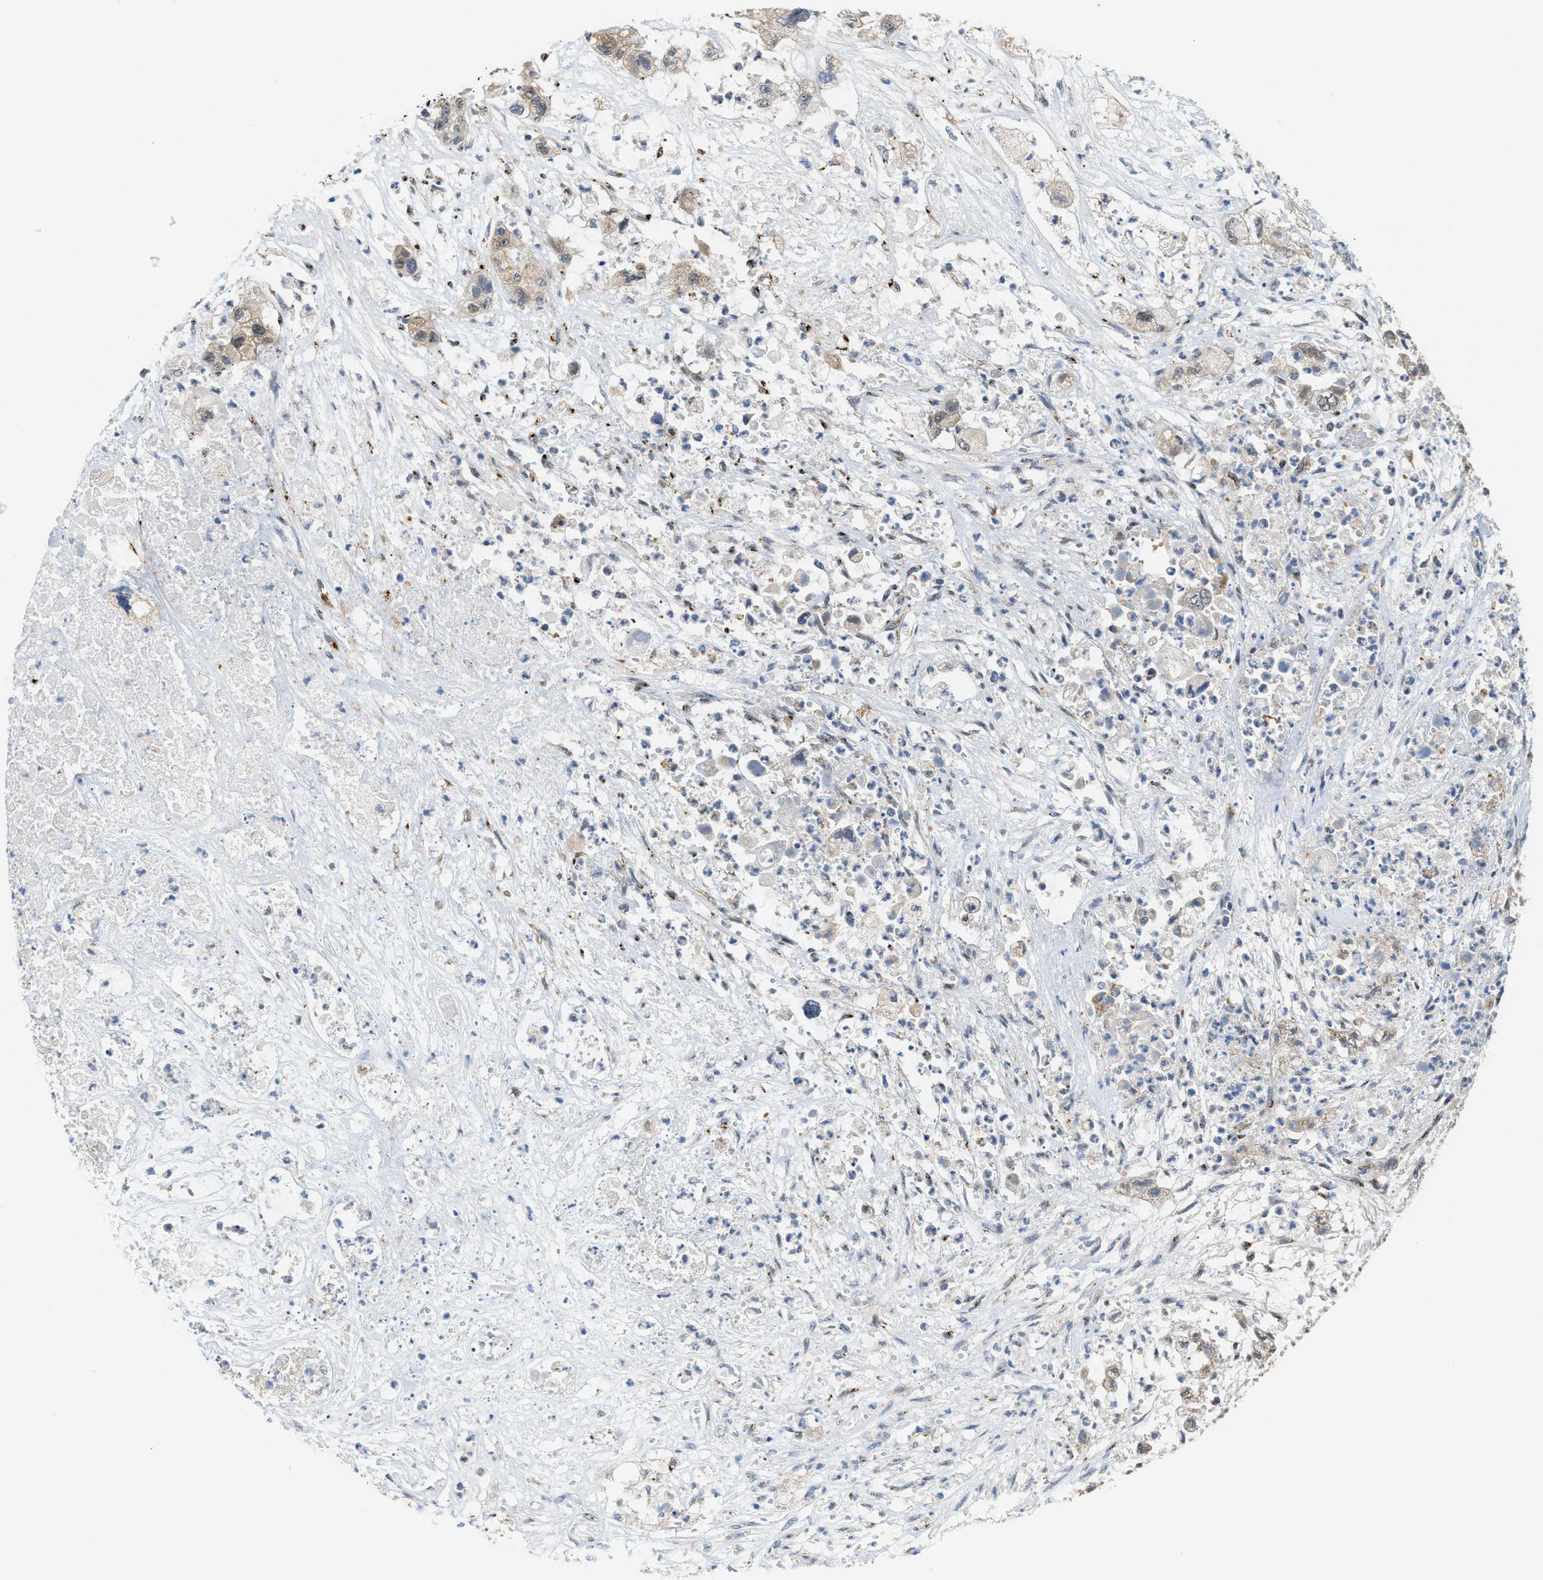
{"staining": {"intensity": "weak", "quantity": ">75%", "location": "cytoplasmic/membranous,nuclear"}, "tissue": "pancreatic cancer", "cell_type": "Tumor cells", "image_type": "cancer", "snomed": [{"axis": "morphology", "description": "Adenocarcinoma, NOS"}, {"axis": "topography", "description": "Pancreas"}], "caption": "Protein expression analysis of pancreatic adenocarcinoma exhibits weak cytoplasmic/membranous and nuclear expression in approximately >75% of tumor cells.", "gene": "SLC38A10", "patient": {"sex": "female", "age": 78}}